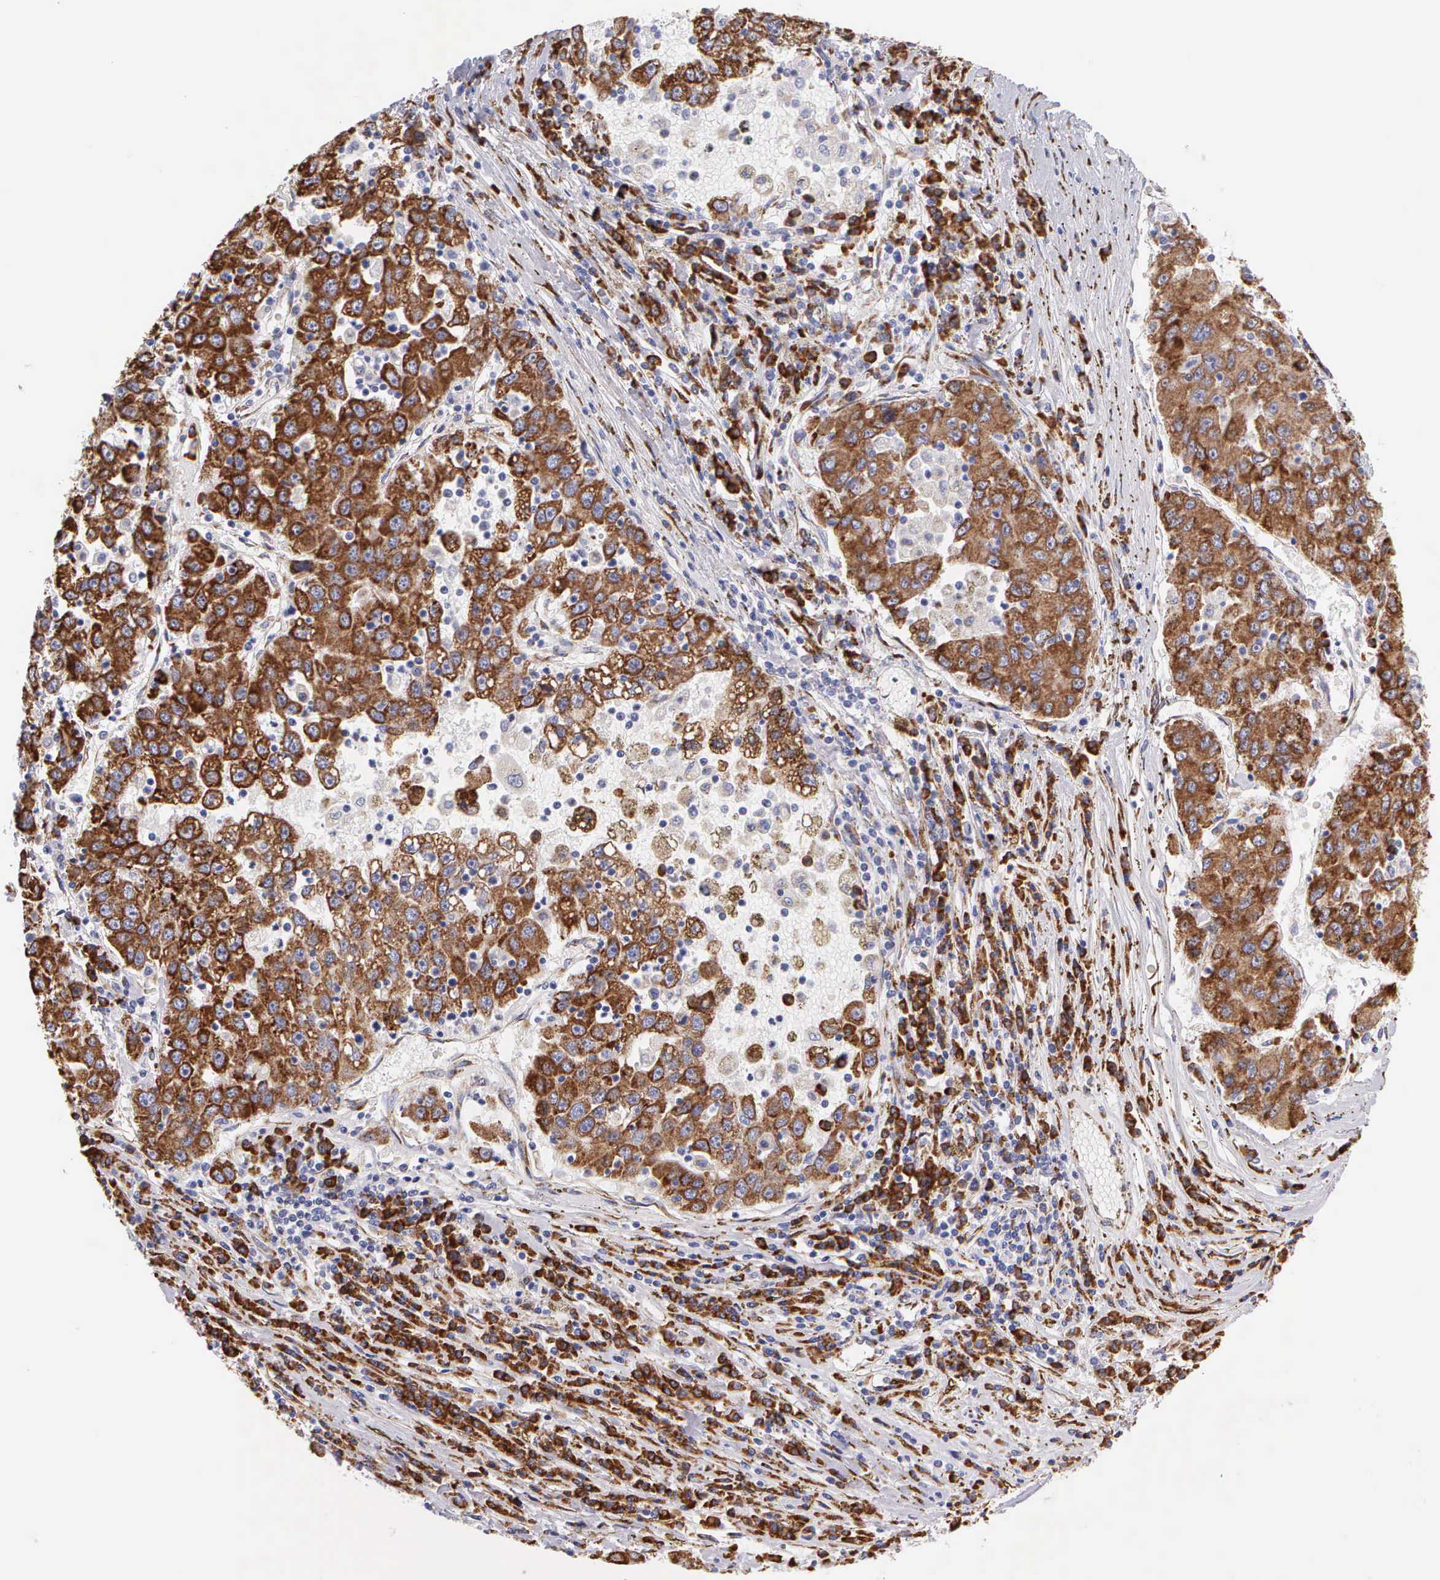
{"staining": {"intensity": "strong", "quantity": "25%-75%", "location": "cytoplasmic/membranous"}, "tissue": "liver cancer", "cell_type": "Tumor cells", "image_type": "cancer", "snomed": [{"axis": "morphology", "description": "Carcinoma, Hepatocellular, NOS"}, {"axis": "topography", "description": "Liver"}], "caption": "High-magnification brightfield microscopy of liver cancer stained with DAB (brown) and counterstained with hematoxylin (blue). tumor cells exhibit strong cytoplasmic/membranous positivity is appreciated in approximately25%-75% of cells. (DAB (3,3'-diaminobenzidine) = brown stain, brightfield microscopy at high magnification).", "gene": "CKAP4", "patient": {"sex": "male", "age": 49}}